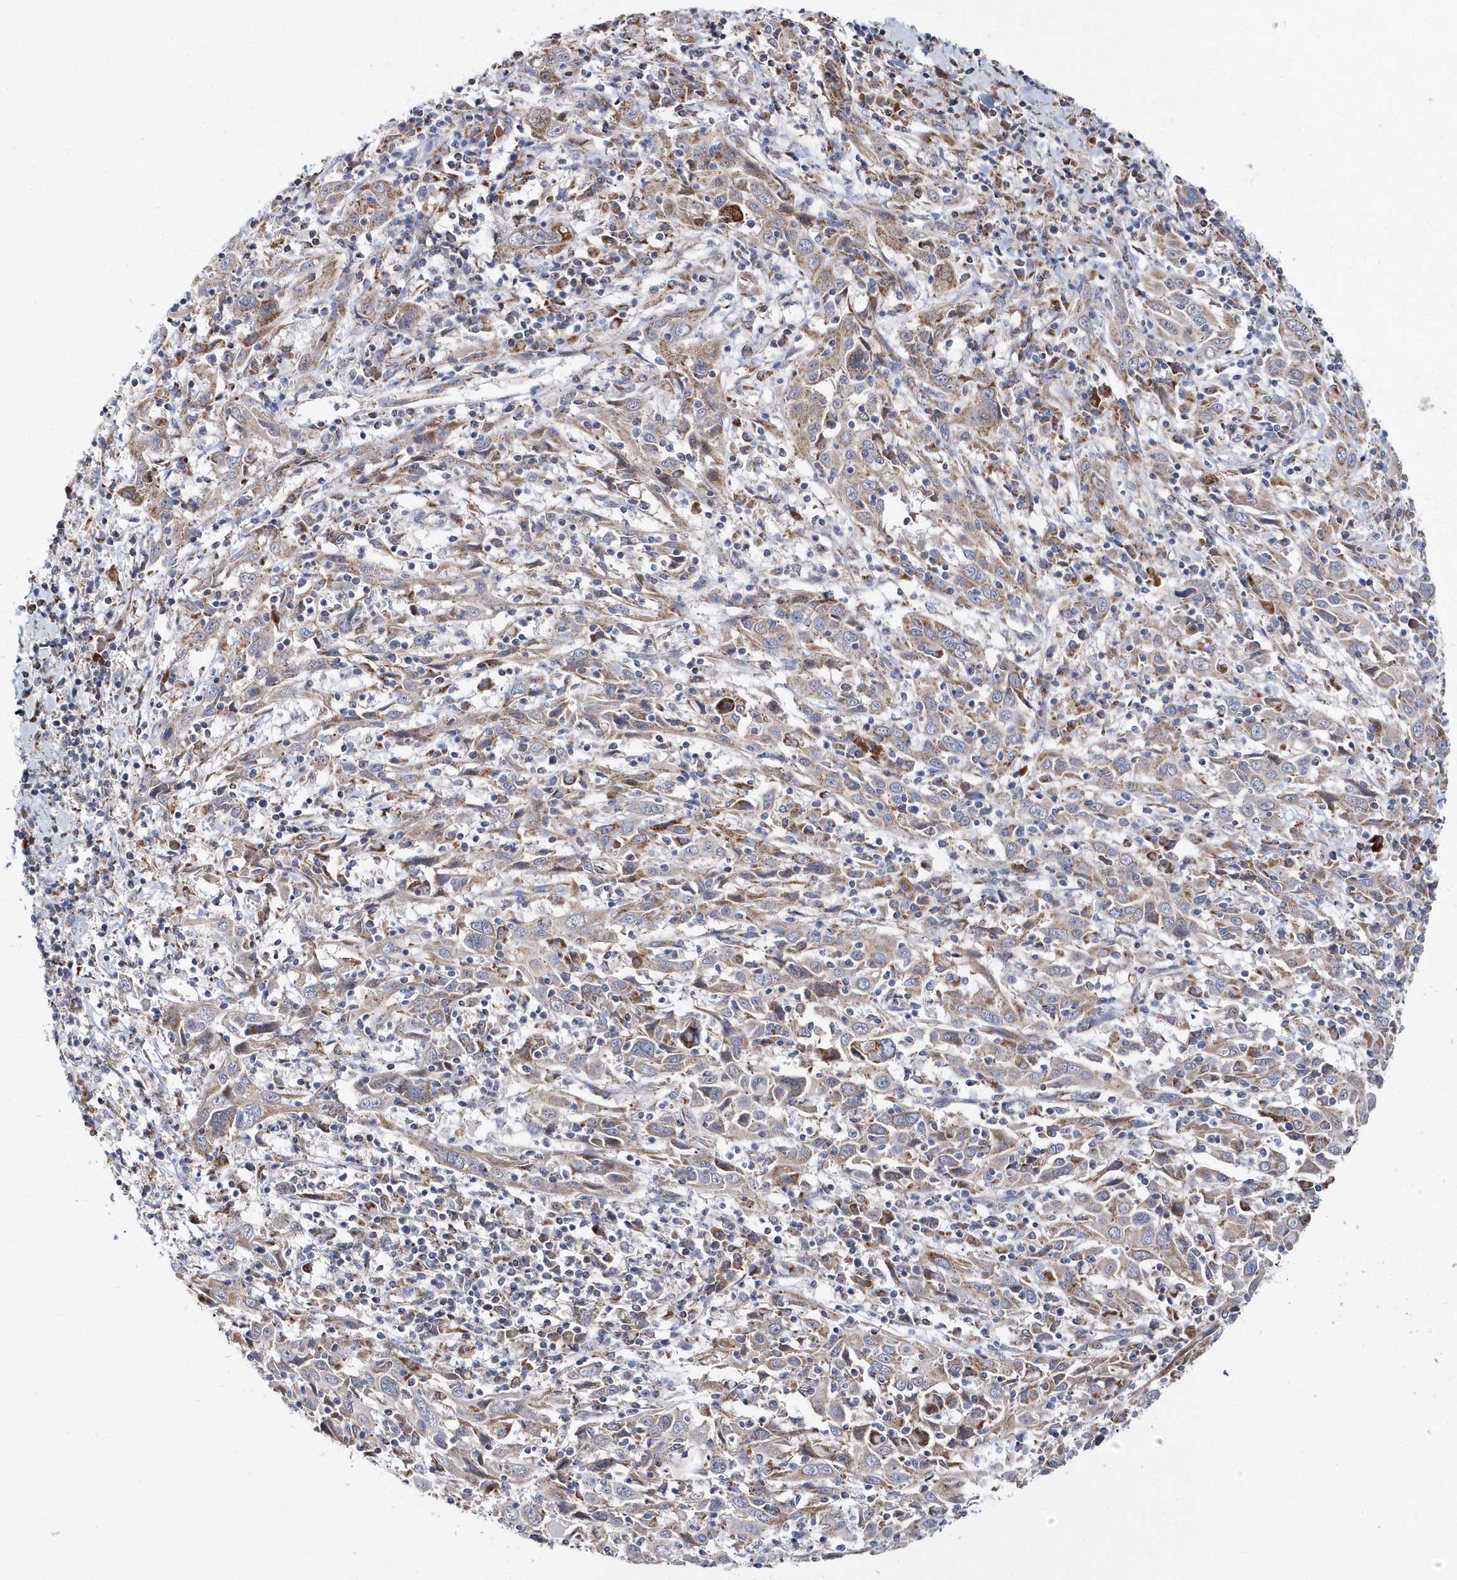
{"staining": {"intensity": "weak", "quantity": "<25%", "location": "cytoplasmic/membranous"}, "tissue": "cervical cancer", "cell_type": "Tumor cells", "image_type": "cancer", "snomed": [{"axis": "morphology", "description": "Squamous cell carcinoma, NOS"}, {"axis": "topography", "description": "Cervix"}], "caption": "An immunohistochemistry histopathology image of cervical cancer is shown. There is no staining in tumor cells of cervical cancer. (Stains: DAB (3,3'-diaminobenzidine) IHC with hematoxylin counter stain, Microscopy: brightfield microscopy at high magnification).", "gene": "SPATA5", "patient": {"sex": "female", "age": 46}}